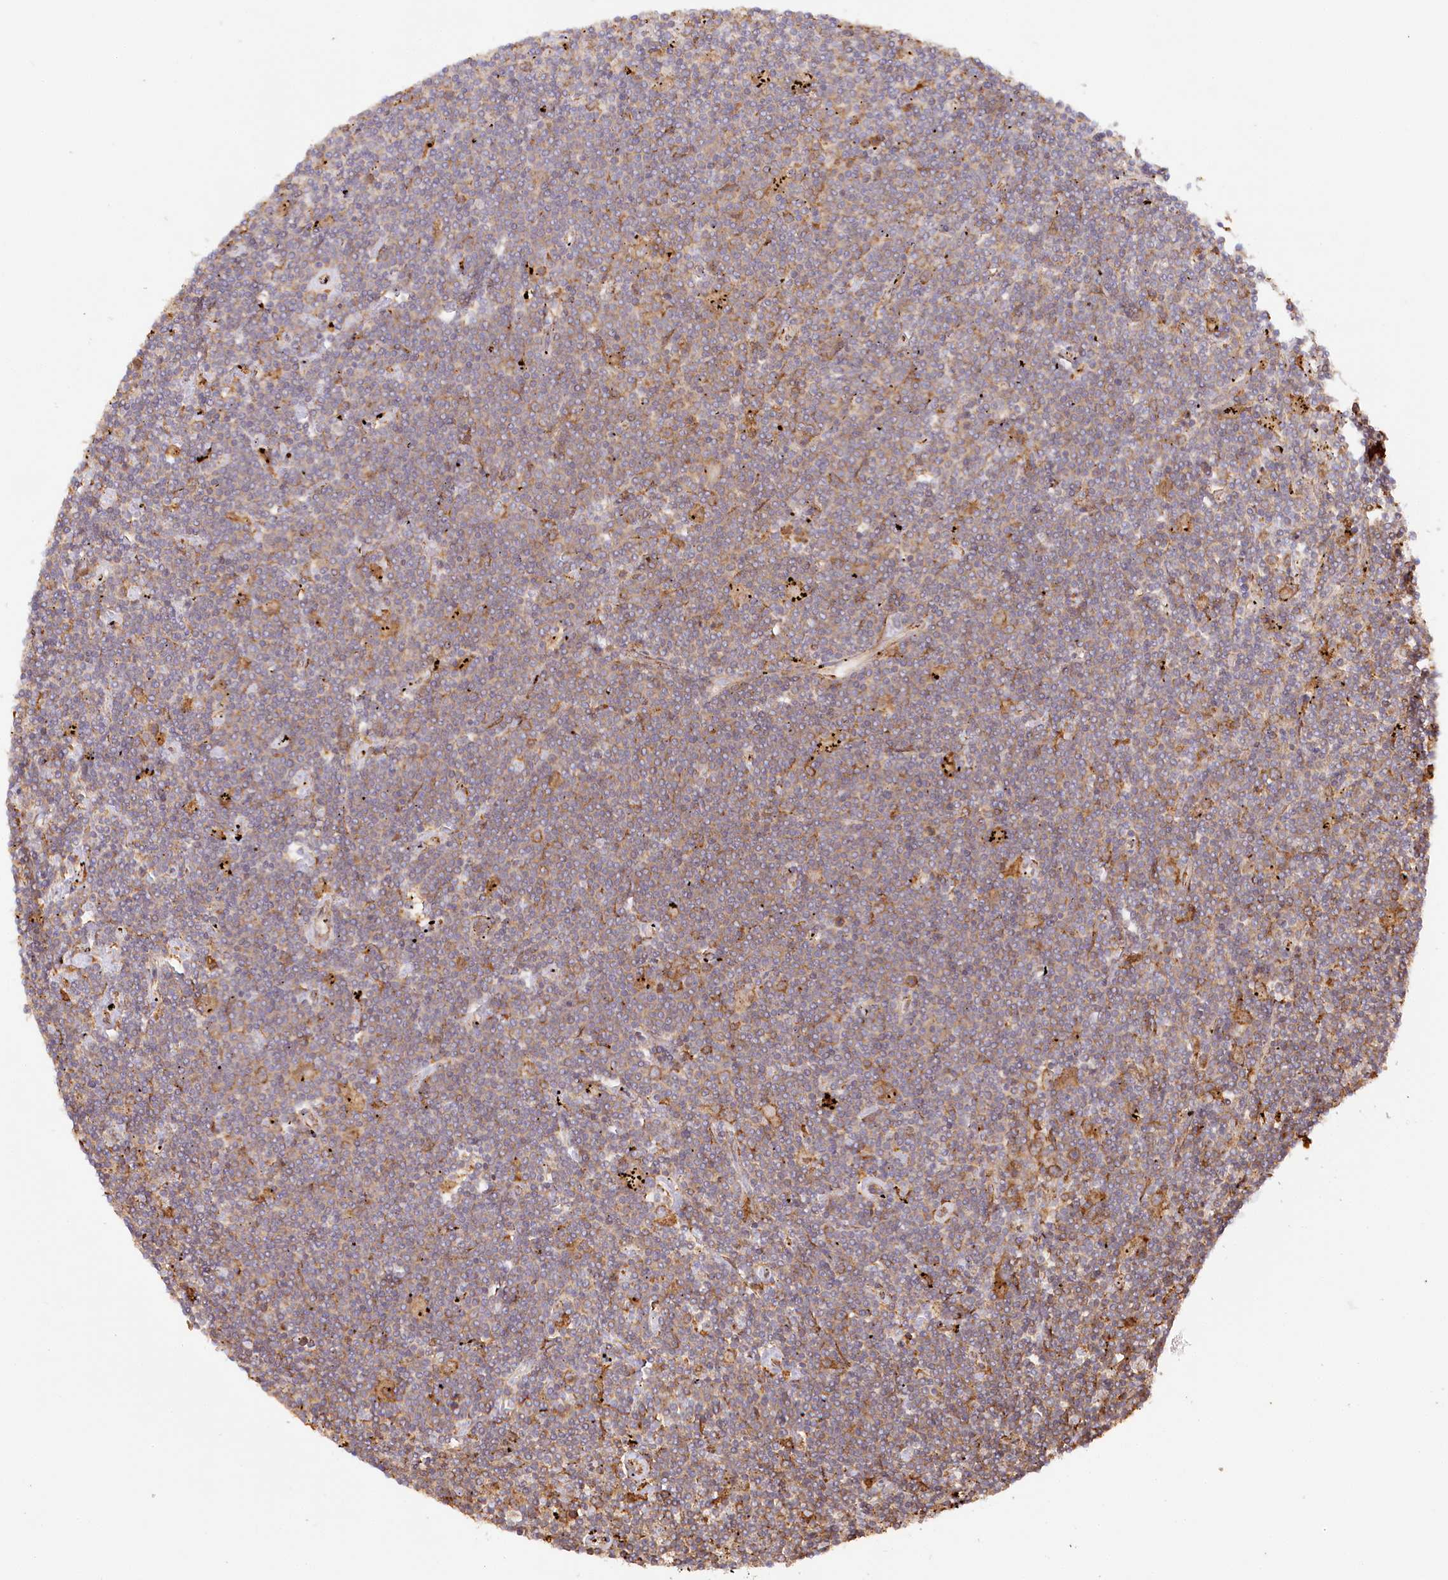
{"staining": {"intensity": "moderate", "quantity": "25%-75%", "location": "cytoplasmic/membranous"}, "tissue": "lymphoma", "cell_type": "Tumor cells", "image_type": "cancer", "snomed": [{"axis": "morphology", "description": "Malignant lymphoma, non-Hodgkin's type, Low grade"}, {"axis": "topography", "description": "Spleen"}], "caption": "Lymphoma tissue demonstrates moderate cytoplasmic/membranous staining in approximately 25%-75% of tumor cells, visualized by immunohistochemistry.", "gene": "ACAP2", "patient": {"sex": "male", "age": 76}}